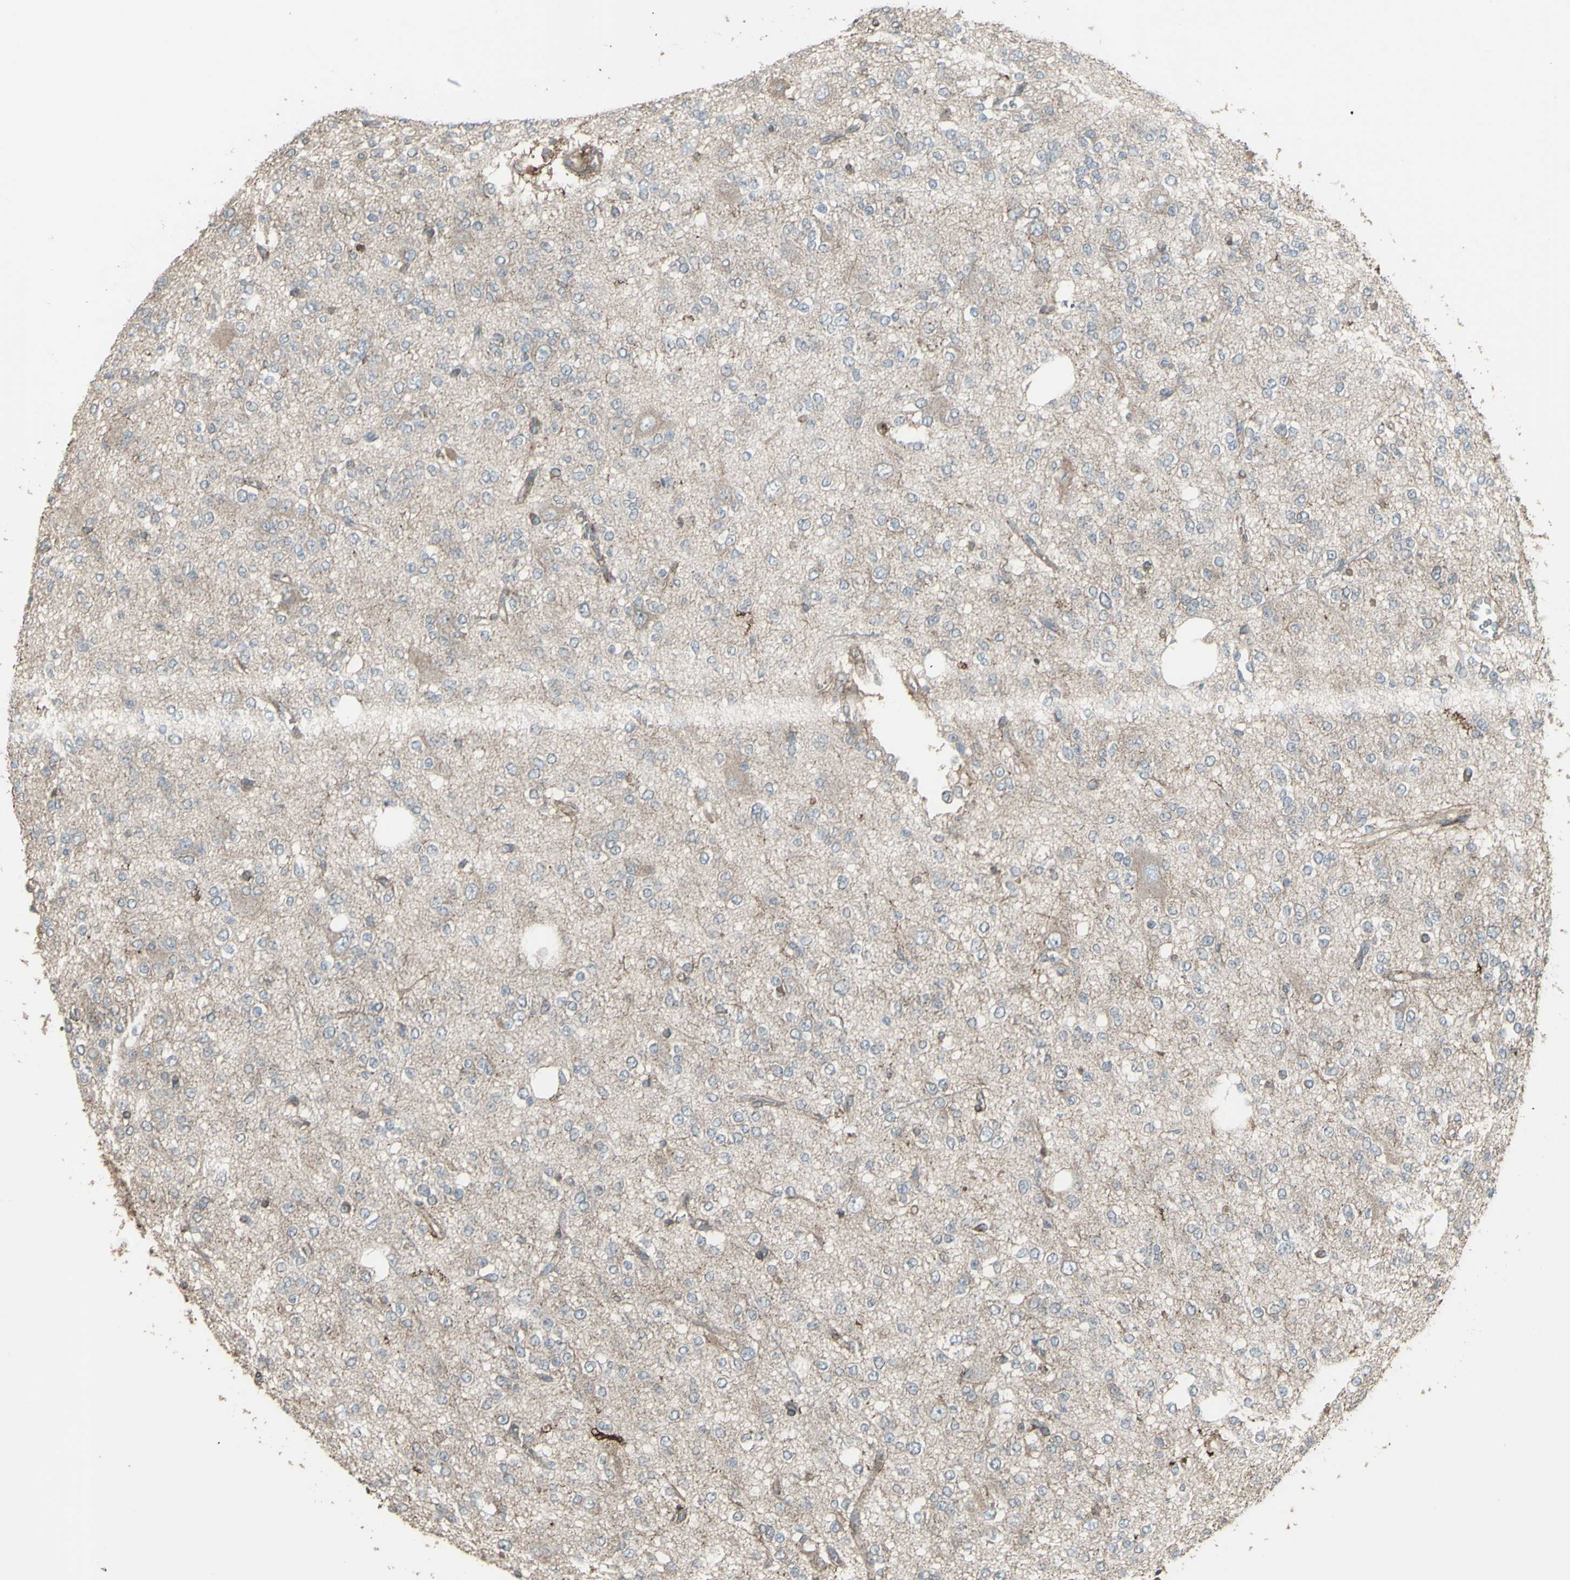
{"staining": {"intensity": "negative", "quantity": "none", "location": "none"}, "tissue": "glioma", "cell_type": "Tumor cells", "image_type": "cancer", "snomed": [{"axis": "morphology", "description": "Glioma, malignant, Low grade"}, {"axis": "topography", "description": "Brain"}], "caption": "Immunohistochemistry of human malignant glioma (low-grade) reveals no positivity in tumor cells.", "gene": "SMO", "patient": {"sex": "male", "age": 38}}